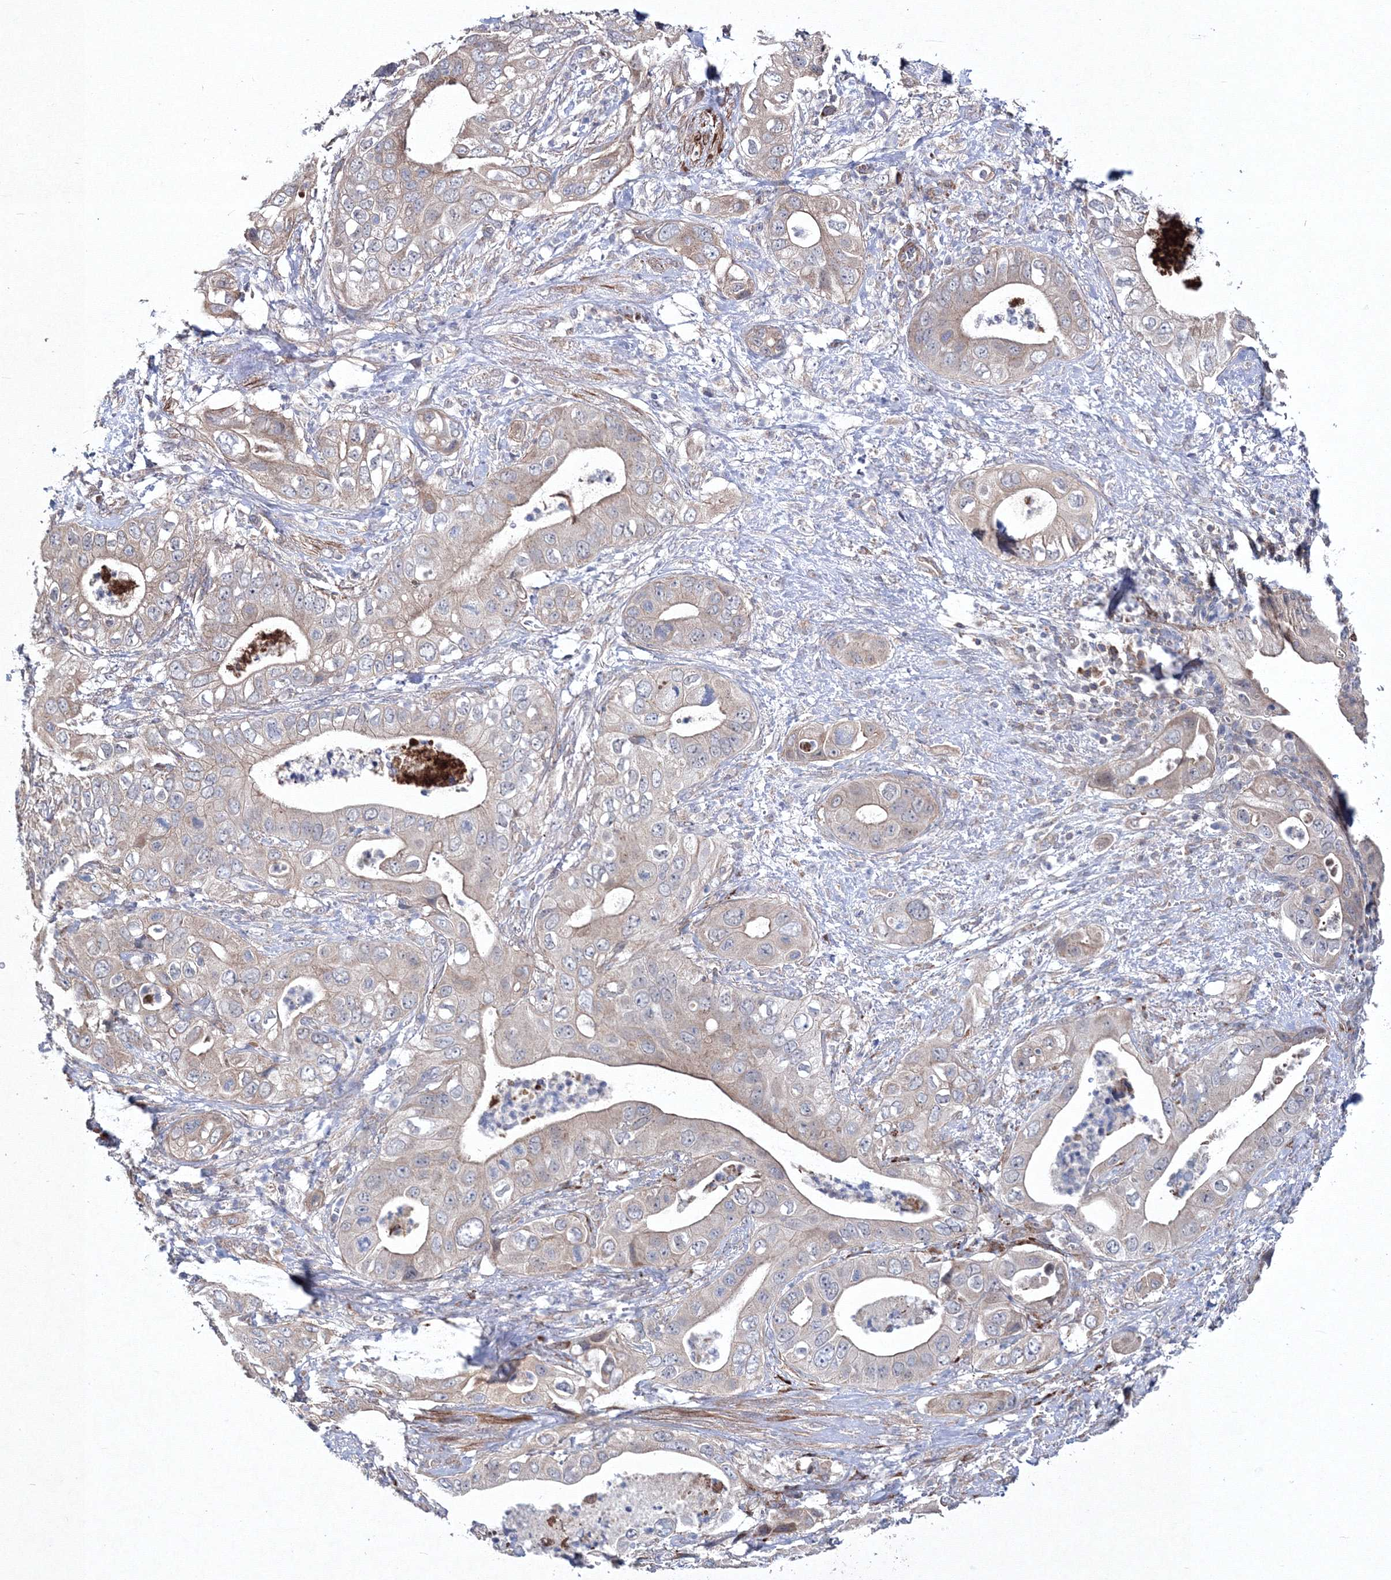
{"staining": {"intensity": "weak", "quantity": "<25%", "location": "cytoplasmic/membranous"}, "tissue": "pancreatic cancer", "cell_type": "Tumor cells", "image_type": "cancer", "snomed": [{"axis": "morphology", "description": "Adenocarcinoma, NOS"}, {"axis": "topography", "description": "Pancreas"}], "caption": "Image shows no protein positivity in tumor cells of pancreatic cancer tissue.", "gene": "PPP2R2B", "patient": {"sex": "female", "age": 78}}